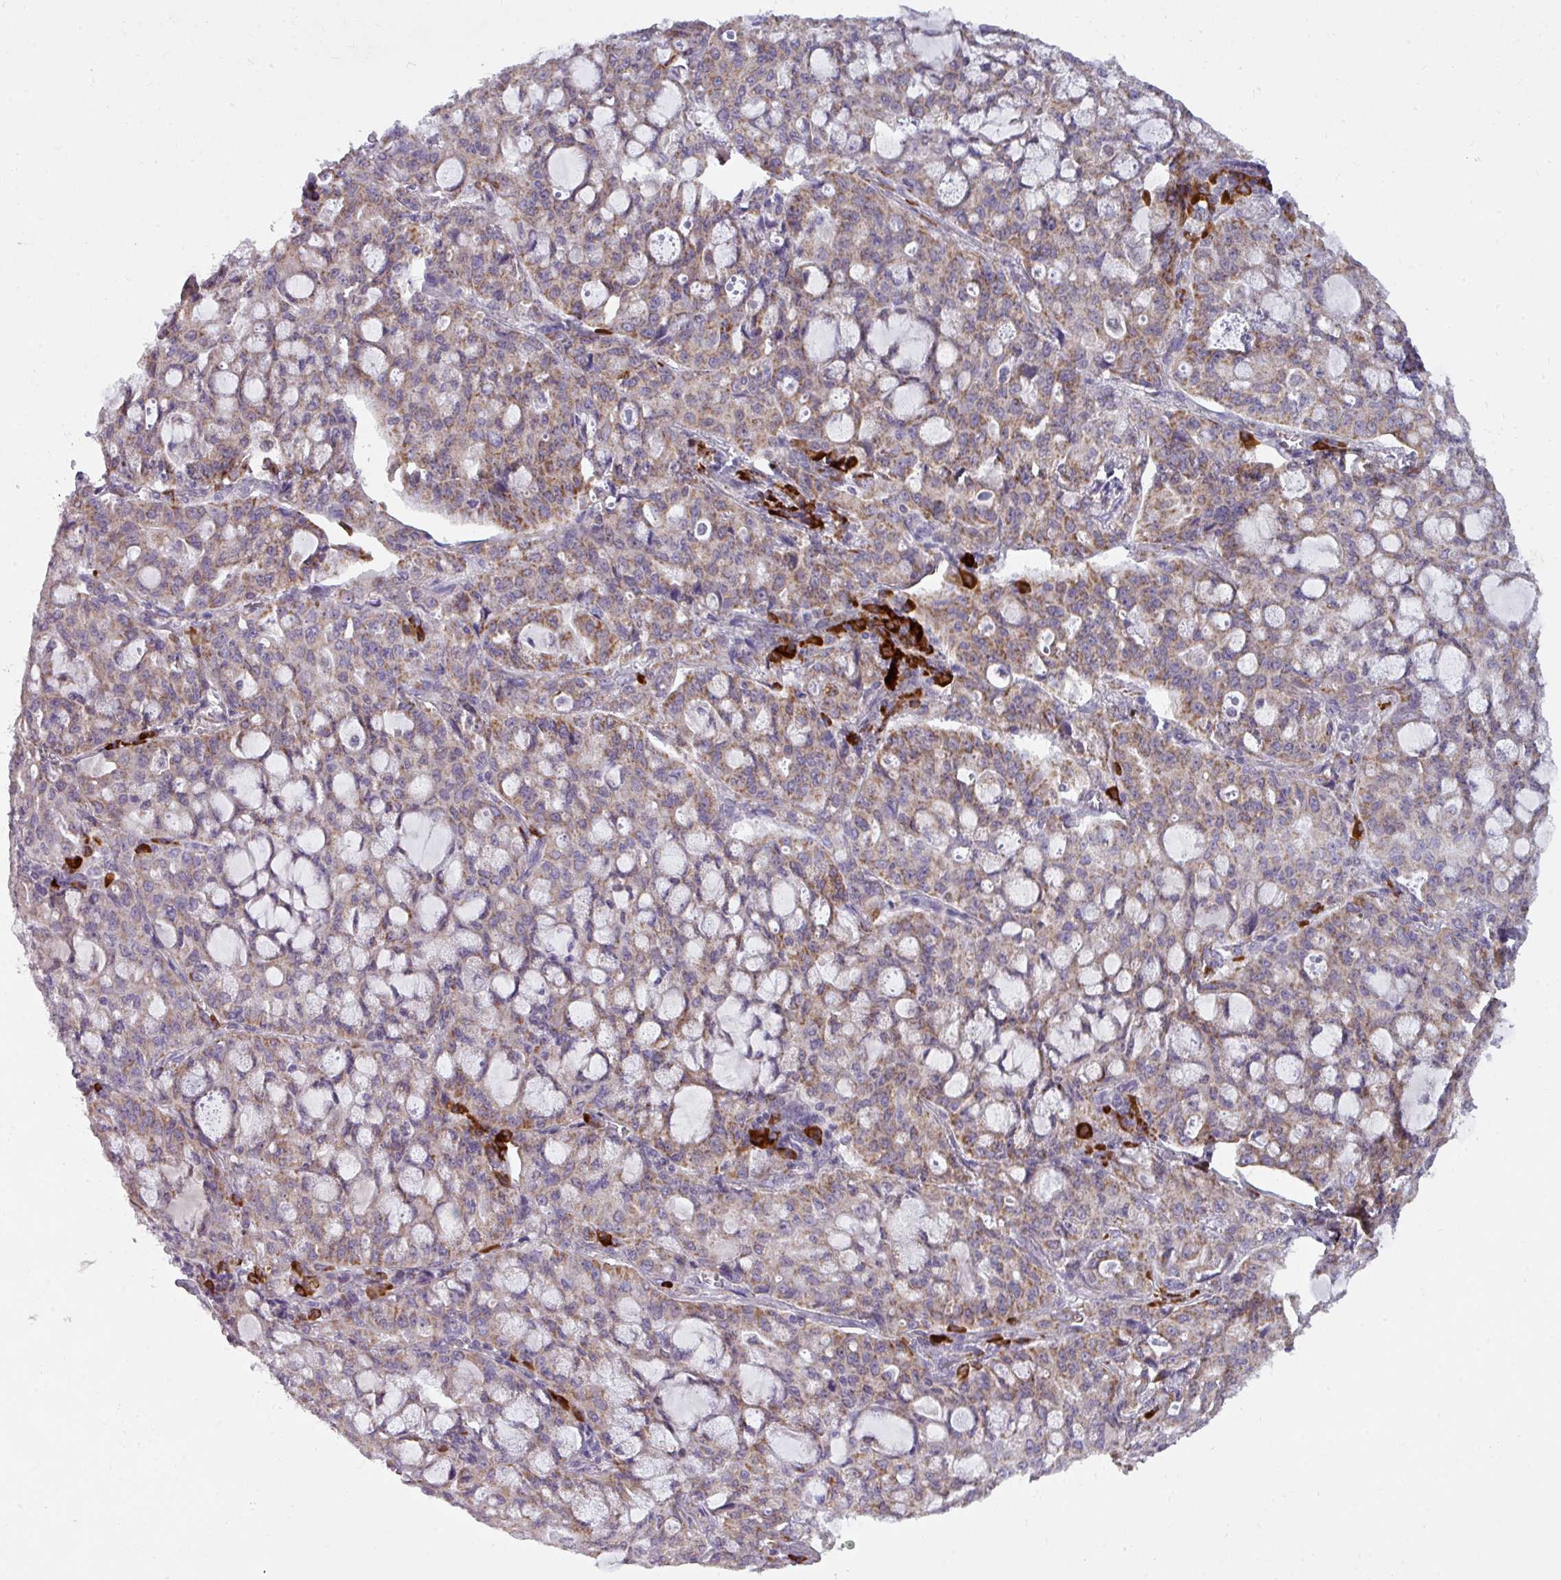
{"staining": {"intensity": "moderate", "quantity": "25%-75%", "location": "cytoplasmic/membranous"}, "tissue": "lung cancer", "cell_type": "Tumor cells", "image_type": "cancer", "snomed": [{"axis": "morphology", "description": "Adenocarcinoma, NOS"}, {"axis": "topography", "description": "Lung"}], "caption": "A brown stain shows moderate cytoplasmic/membranous staining of a protein in human lung adenocarcinoma tumor cells.", "gene": "C2orf68", "patient": {"sex": "female", "age": 44}}